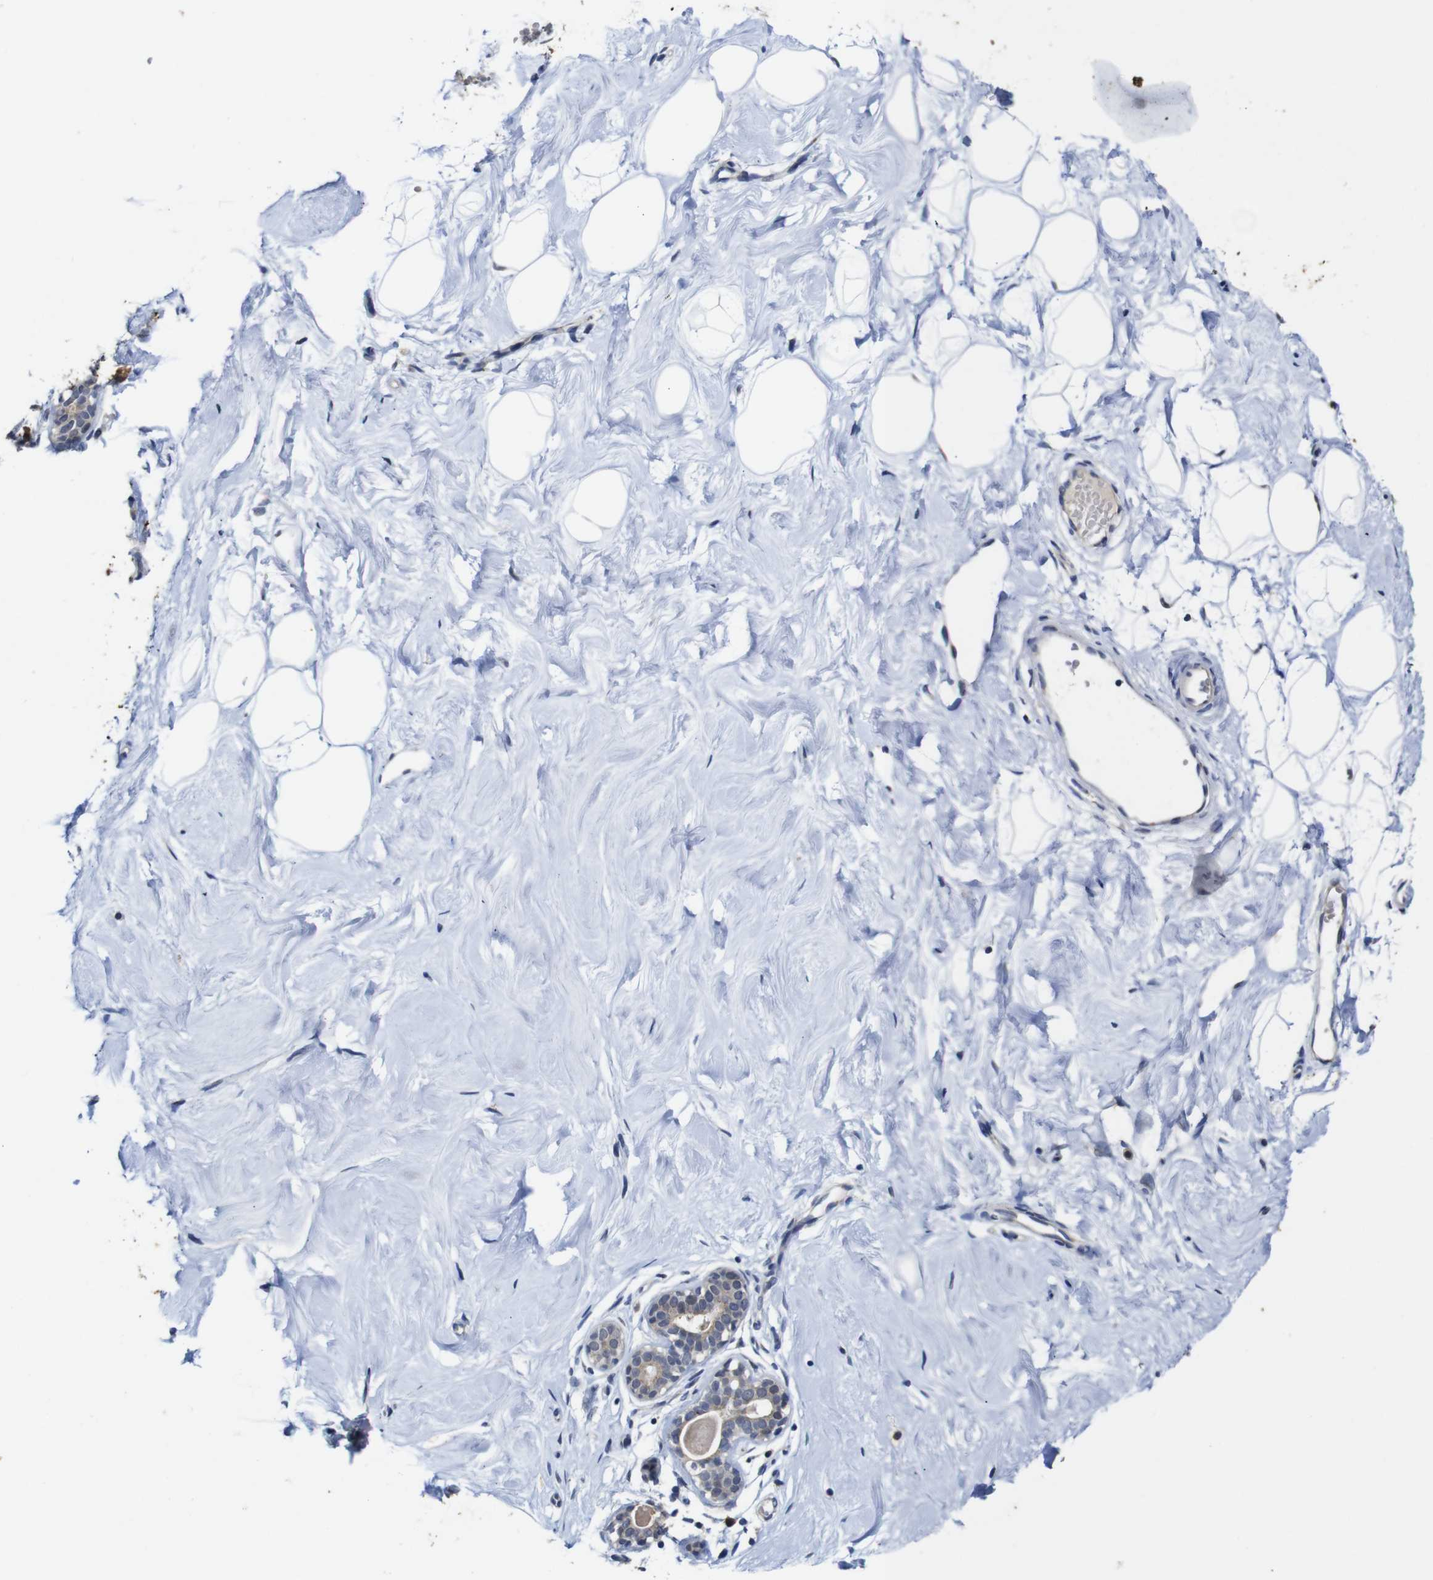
{"staining": {"intensity": "negative", "quantity": "none", "location": "none"}, "tissue": "breast", "cell_type": "Adipocytes", "image_type": "normal", "snomed": [{"axis": "morphology", "description": "Normal tissue, NOS"}, {"axis": "topography", "description": "Breast"}], "caption": "Immunohistochemical staining of unremarkable breast exhibits no significant expression in adipocytes. (DAB IHC, high magnification).", "gene": "FURIN", "patient": {"sex": "female", "age": 23}}